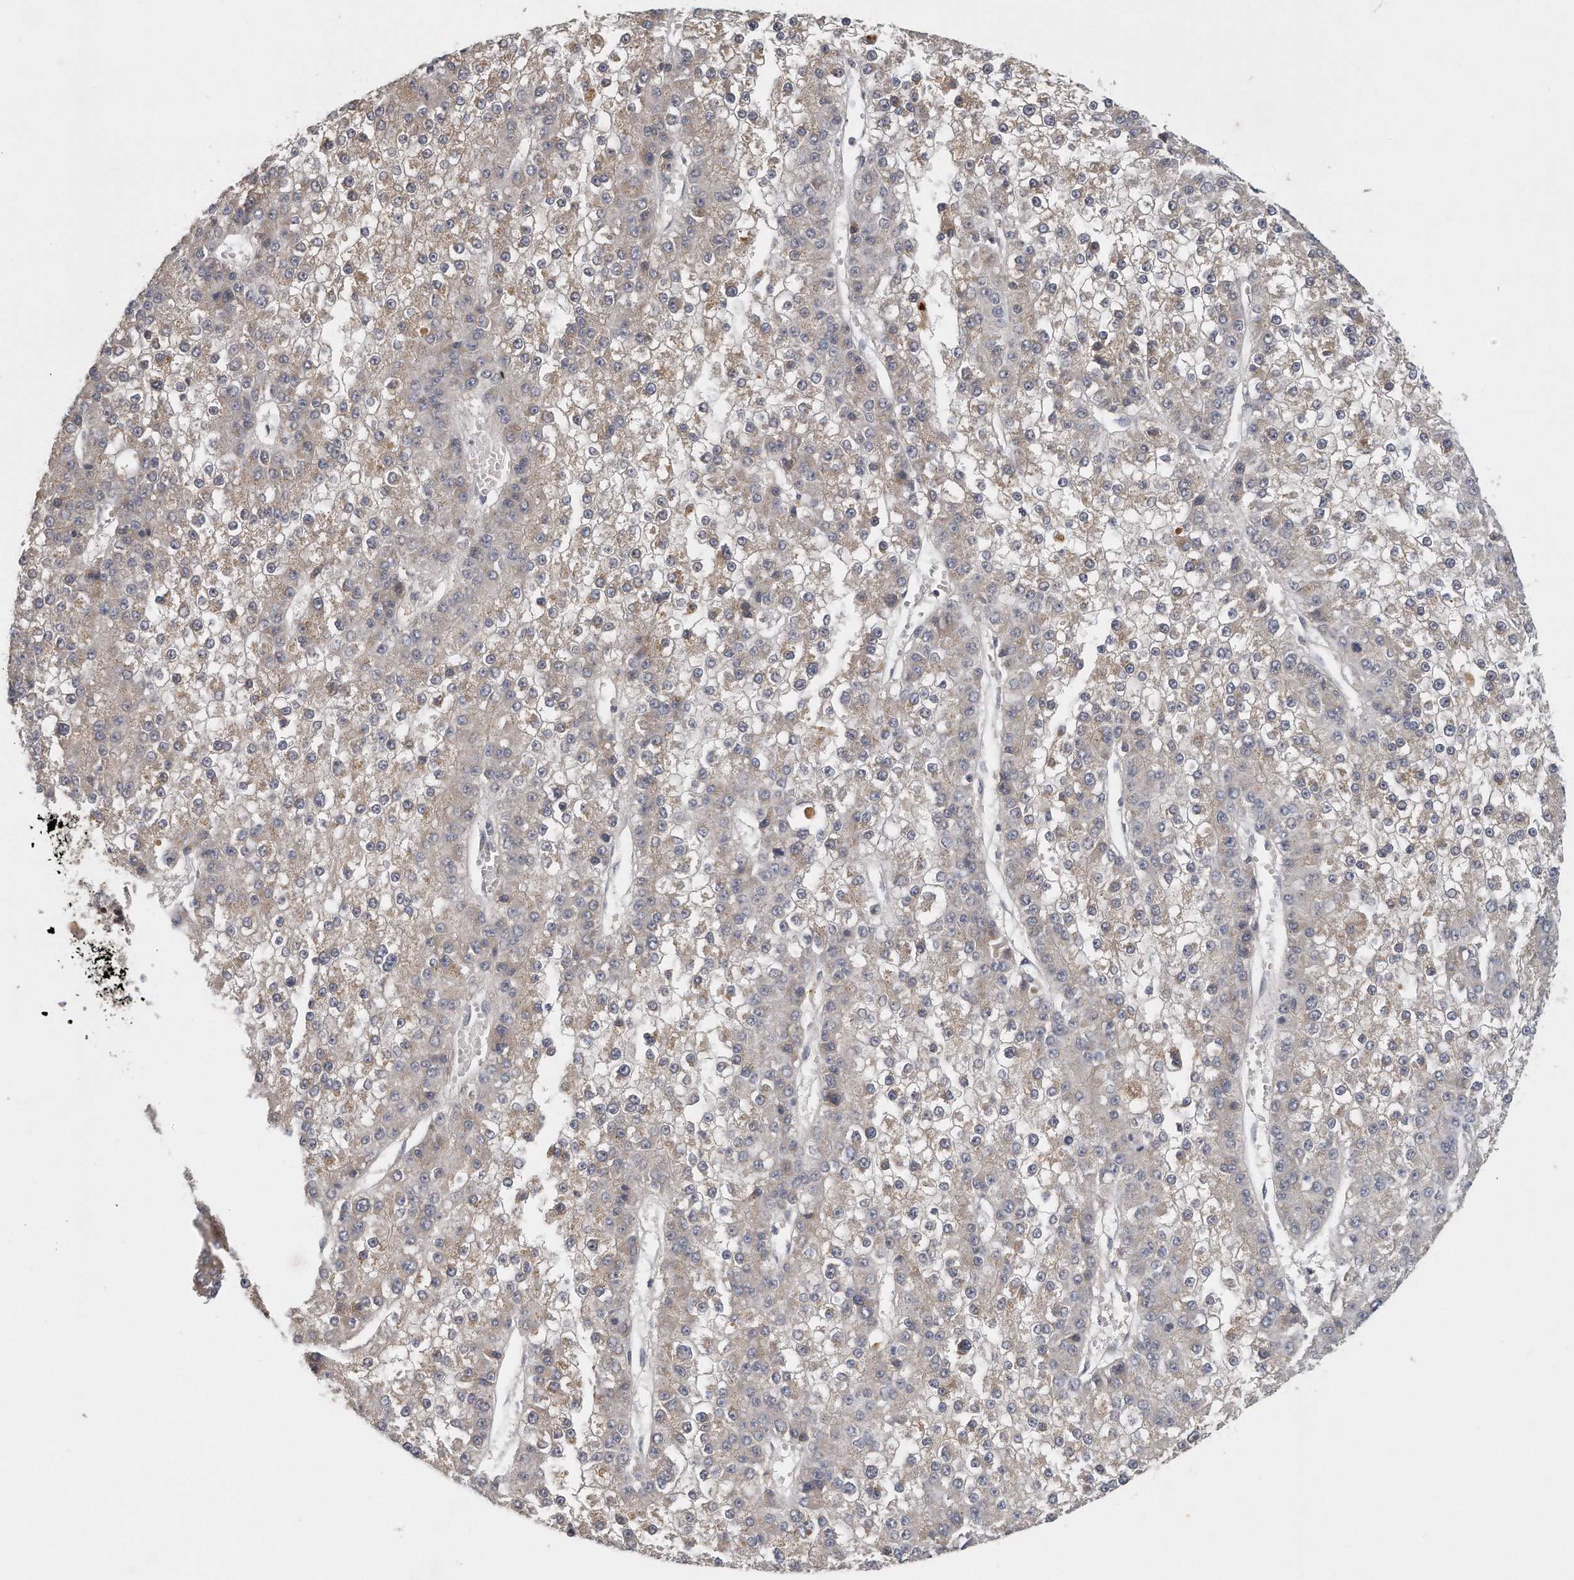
{"staining": {"intensity": "weak", "quantity": "<25%", "location": "cytoplasmic/membranous"}, "tissue": "liver cancer", "cell_type": "Tumor cells", "image_type": "cancer", "snomed": [{"axis": "morphology", "description": "Carcinoma, Hepatocellular, NOS"}, {"axis": "topography", "description": "Liver"}], "caption": "This micrograph is of liver cancer (hepatocellular carcinoma) stained with IHC to label a protein in brown with the nuclei are counter-stained blue. There is no positivity in tumor cells.", "gene": "TRAPPC14", "patient": {"sex": "female", "age": 73}}